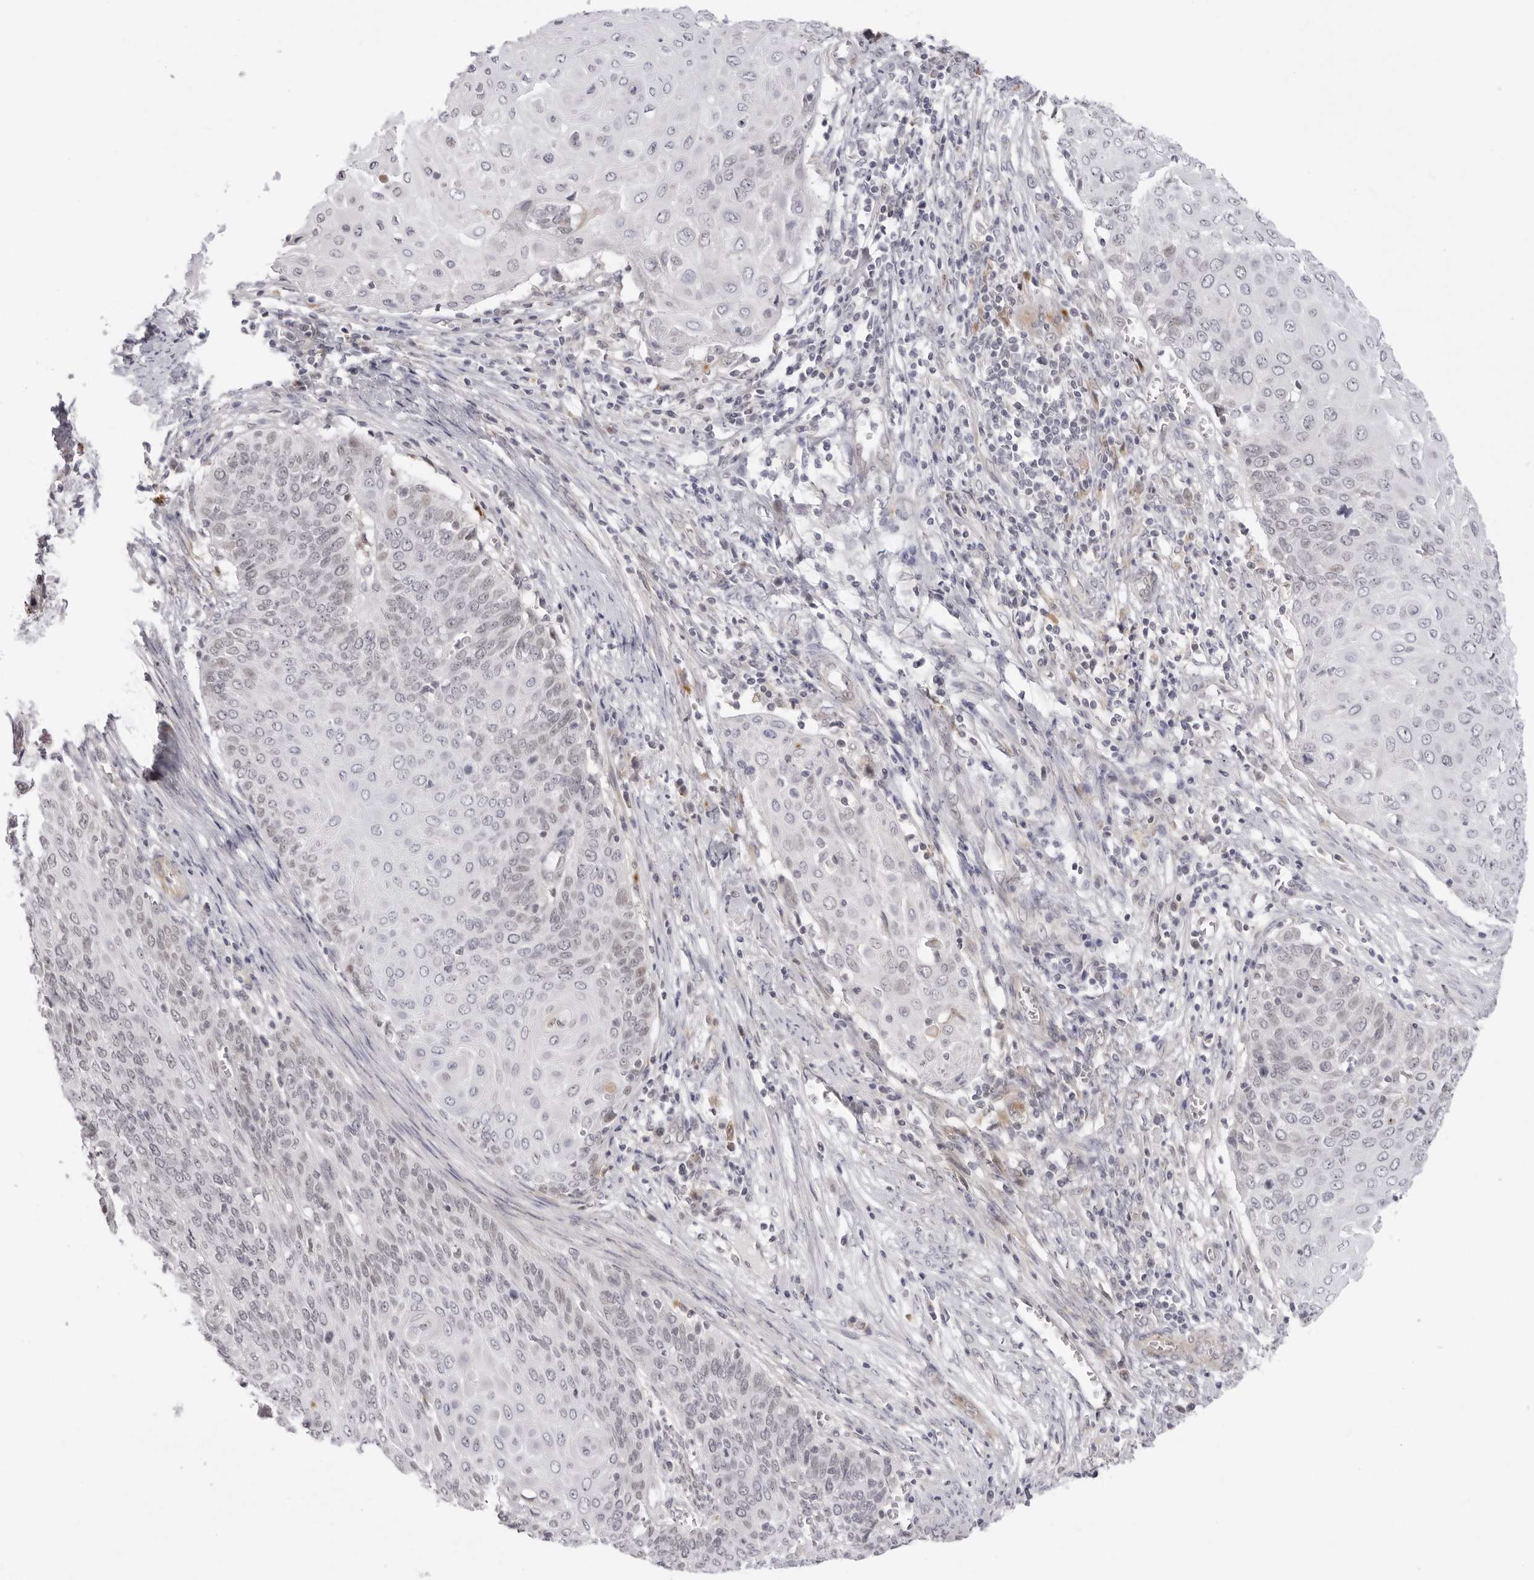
{"staining": {"intensity": "negative", "quantity": "none", "location": "none"}, "tissue": "cervical cancer", "cell_type": "Tumor cells", "image_type": "cancer", "snomed": [{"axis": "morphology", "description": "Squamous cell carcinoma, NOS"}, {"axis": "topography", "description": "Cervix"}], "caption": "DAB immunohistochemical staining of human squamous cell carcinoma (cervical) reveals no significant staining in tumor cells.", "gene": "SUGCT", "patient": {"sex": "female", "age": 39}}